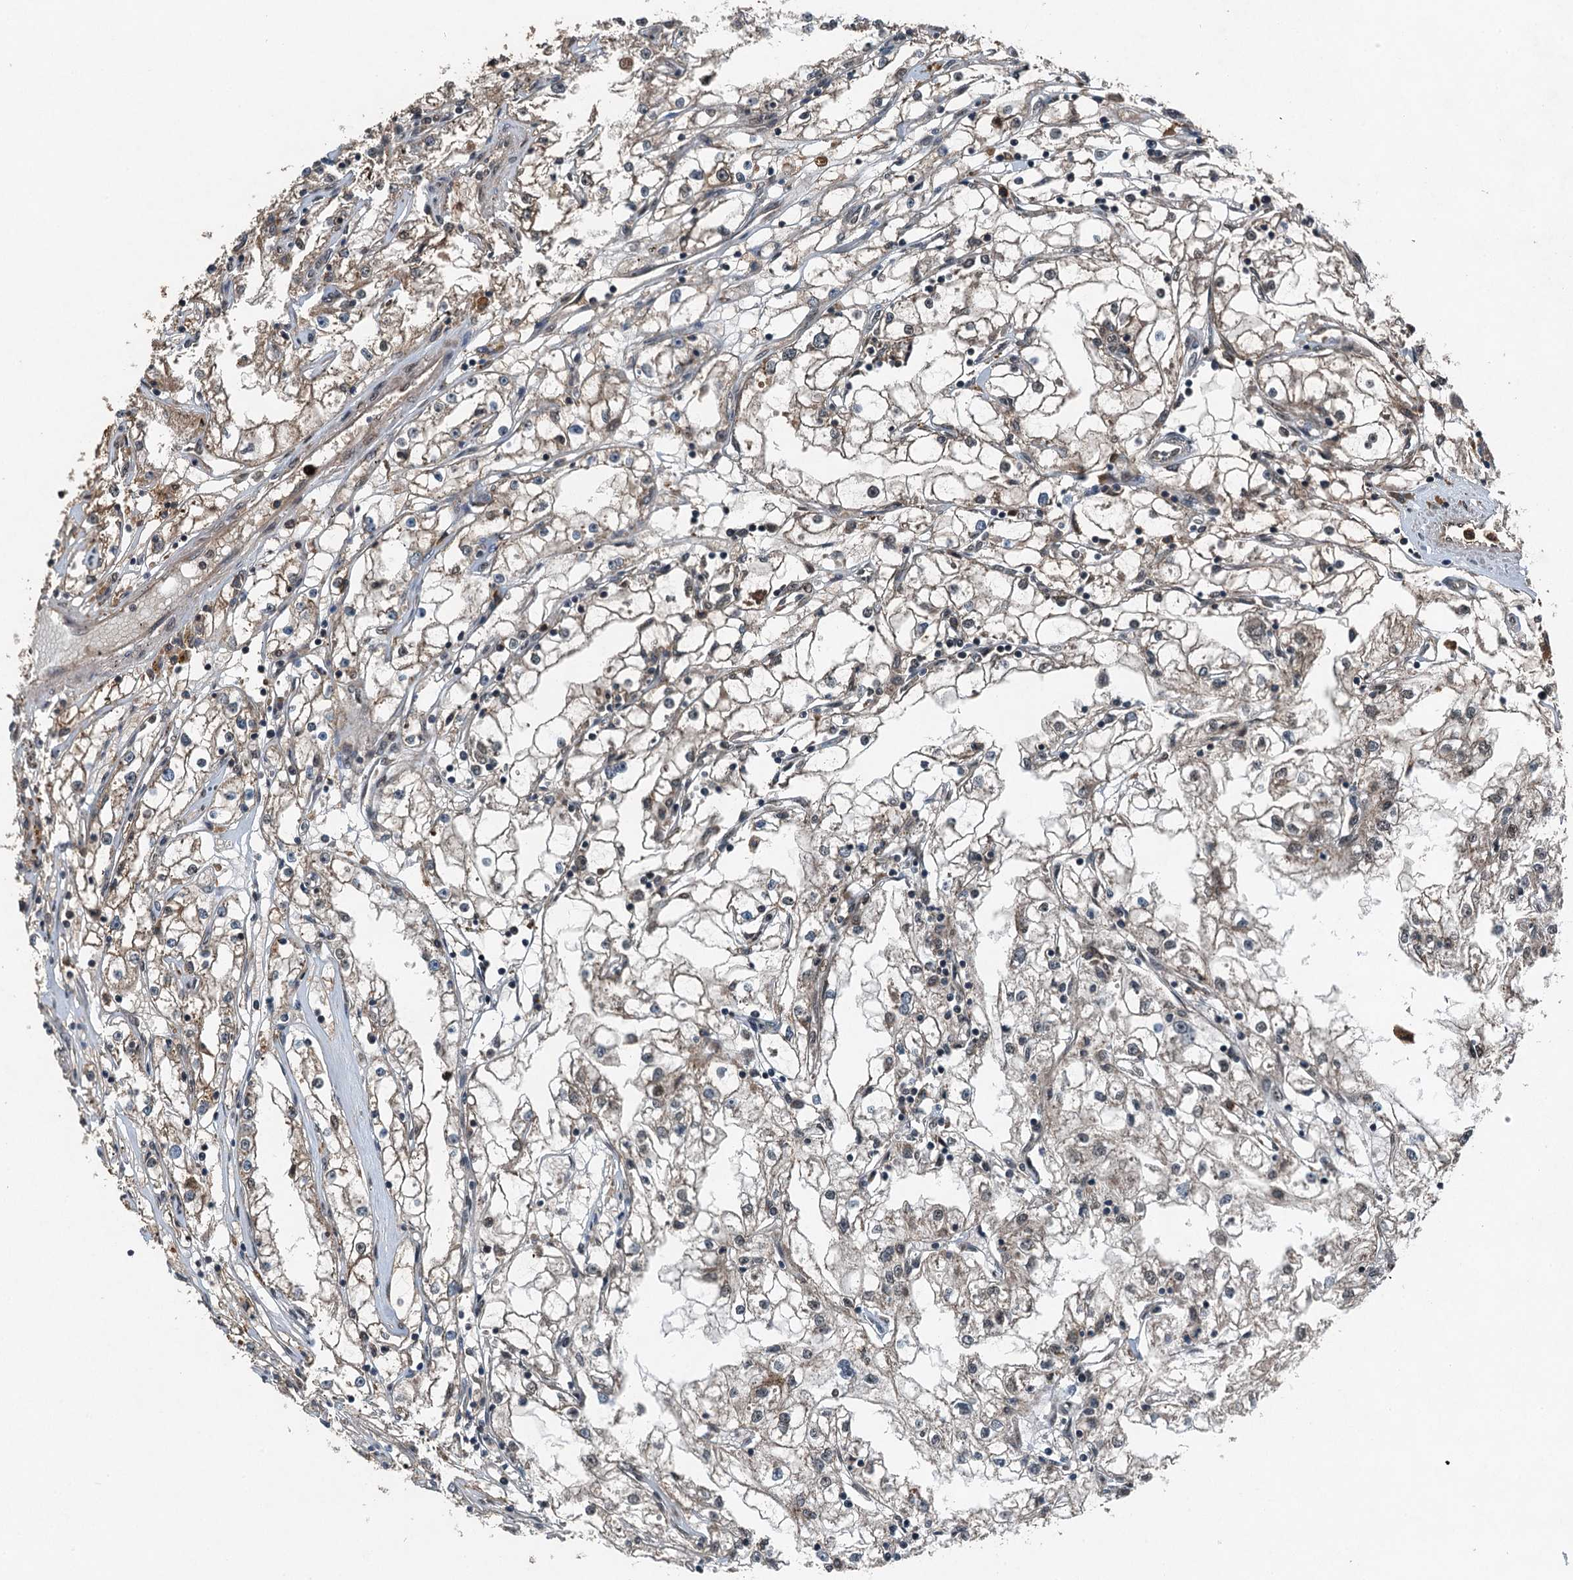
{"staining": {"intensity": "weak", "quantity": "<25%", "location": "cytoplasmic/membranous"}, "tissue": "renal cancer", "cell_type": "Tumor cells", "image_type": "cancer", "snomed": [{"axis": "morphology", "description": "Adenocarcinoma, NOS"}, {"axis": "topography", "description": "Kidney"}], "caption": "This is a photomicrograph of immunohistochemistry staining of renal cancer, which shows no positivity in tumor cells. (Stains: DAB (3,3'-diaminobenzidine) IHC with hematoxylin counter stain, Microscopy: brightfield microscopy at high magnification).", "gene": "UBXN6", "patient": {"sex": "male", "age": 56}}